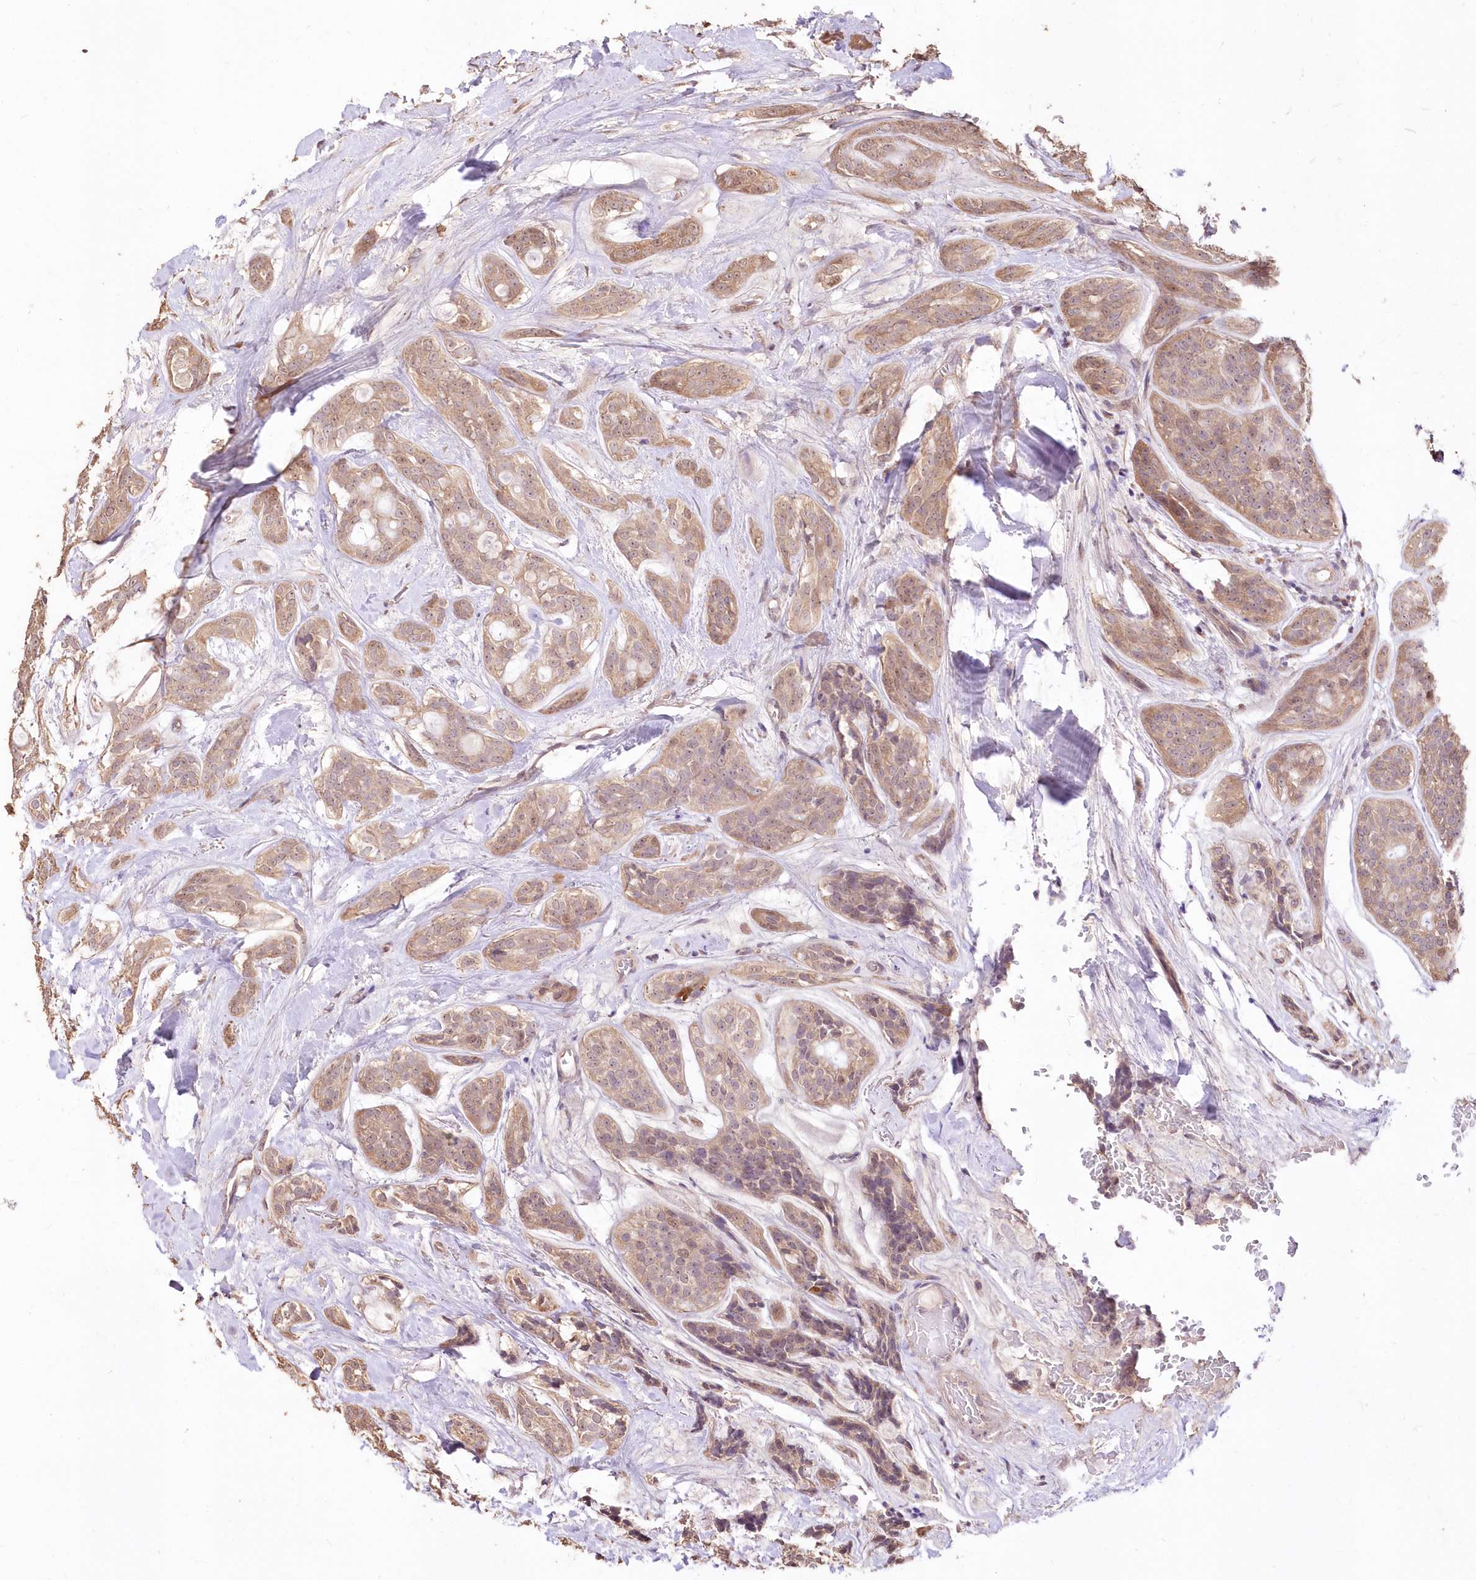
{"staining": {"intensity": "weak", "quantity": ">75%", "location": "cytoplasmic/membranous"}, "tissue": "head and neck cancer", "cell_type": "Tumor cells", "image_type": "cancer", "snomed": [{"axis": "morphology", "description": "Adenocarcinoma, NOS"}, {"axis": "topography", "description": "Head-Neck"}], "caption": "This image shows head and neck cancer stained with IHC to label a protein in brown. The cytoplasmic/membranous of tumor cells show weak positivity for the protein. Nuclei are counter-stained blue.", "gene": "STK17B", "patient": {"sex": "male", "age": 66}}